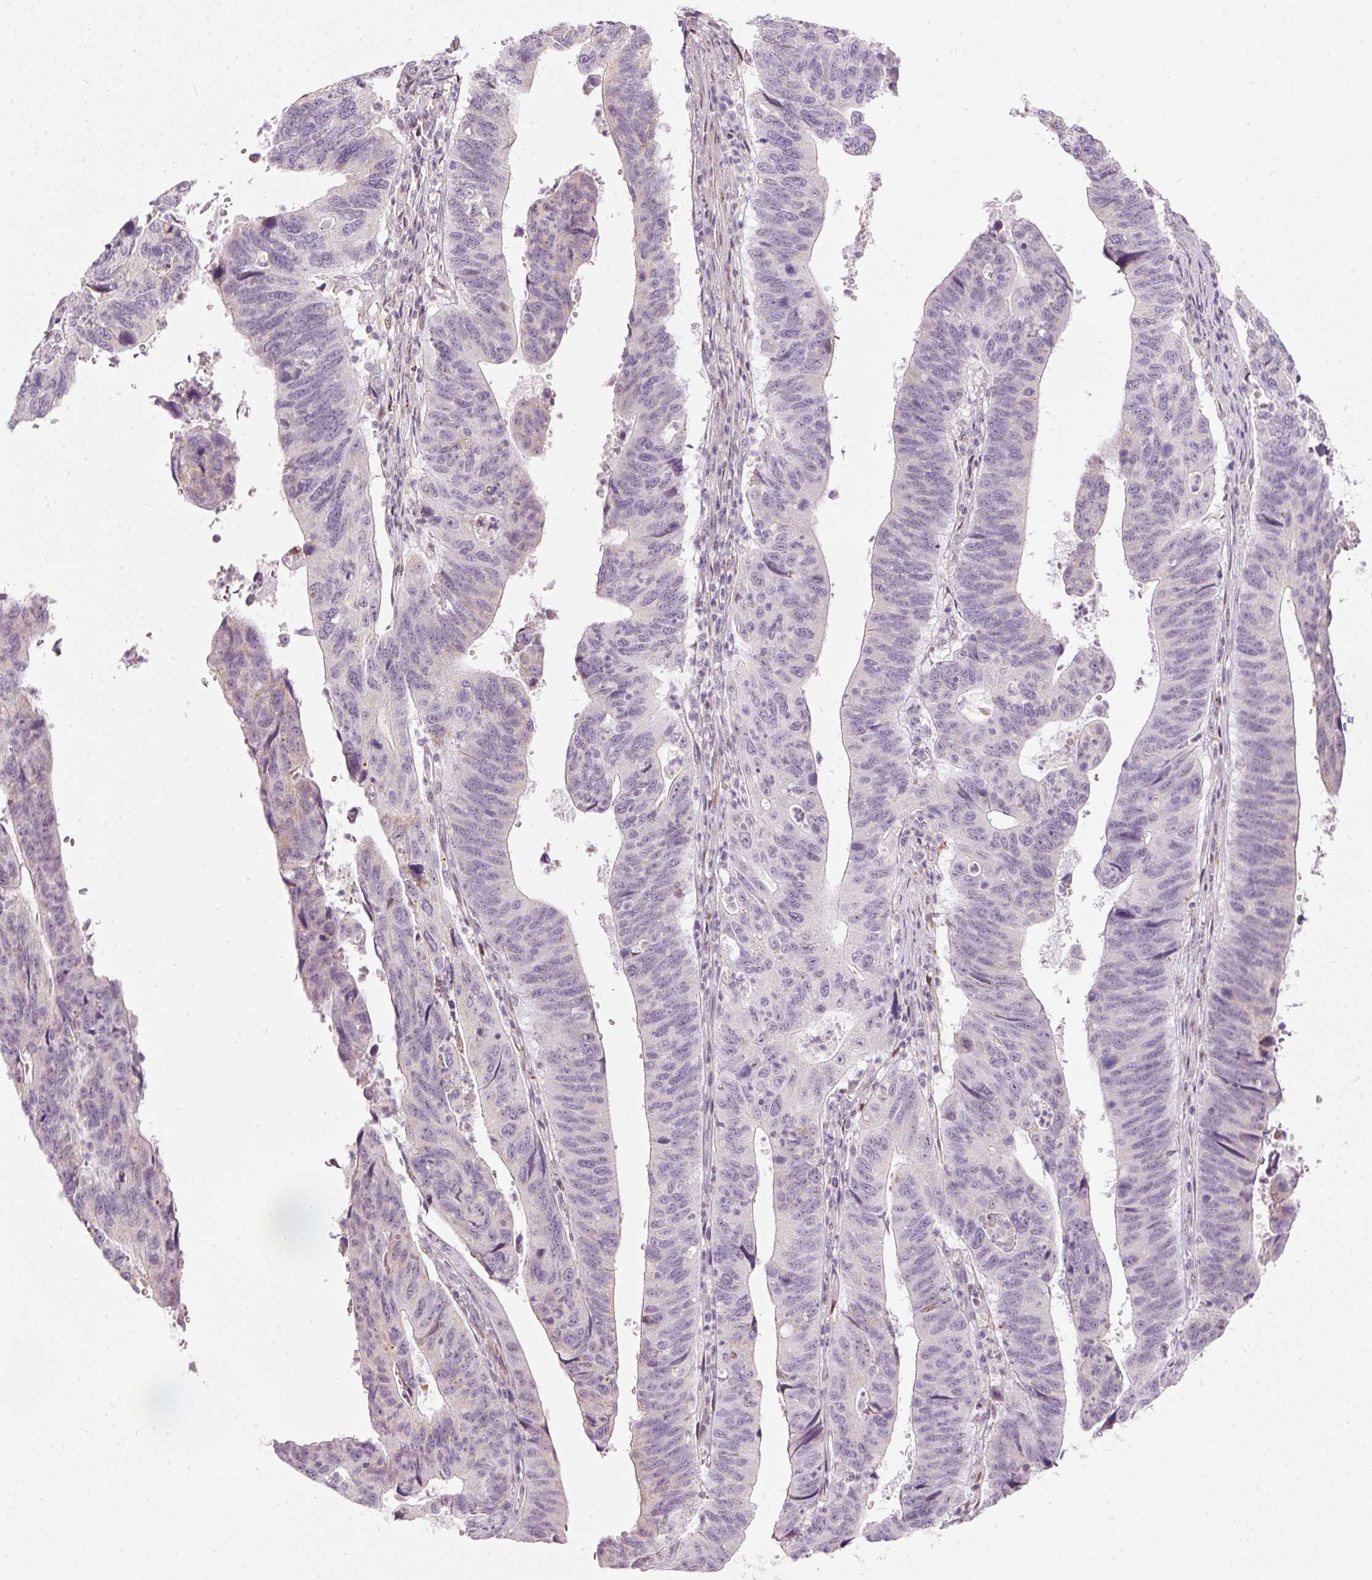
{"staining": {"intensity": "negative", "quantity": "none", "location": "none"}, "tissue": "stomach cancer", "cell_type": "Tumor cells", "image_type": "cancer", "snomed": [{"axis": "morphology", "description": "Adenocarcinoma, NOS"}, {"axis": "topography", "description": "Stomach"}], "caption": "This is an IHC micrograph of human stomach cancer (adenocarcinoma). There is no positivity in tumor cells.", "gene": "RNF39", "patient": {"sex": "male", "age": 59}}